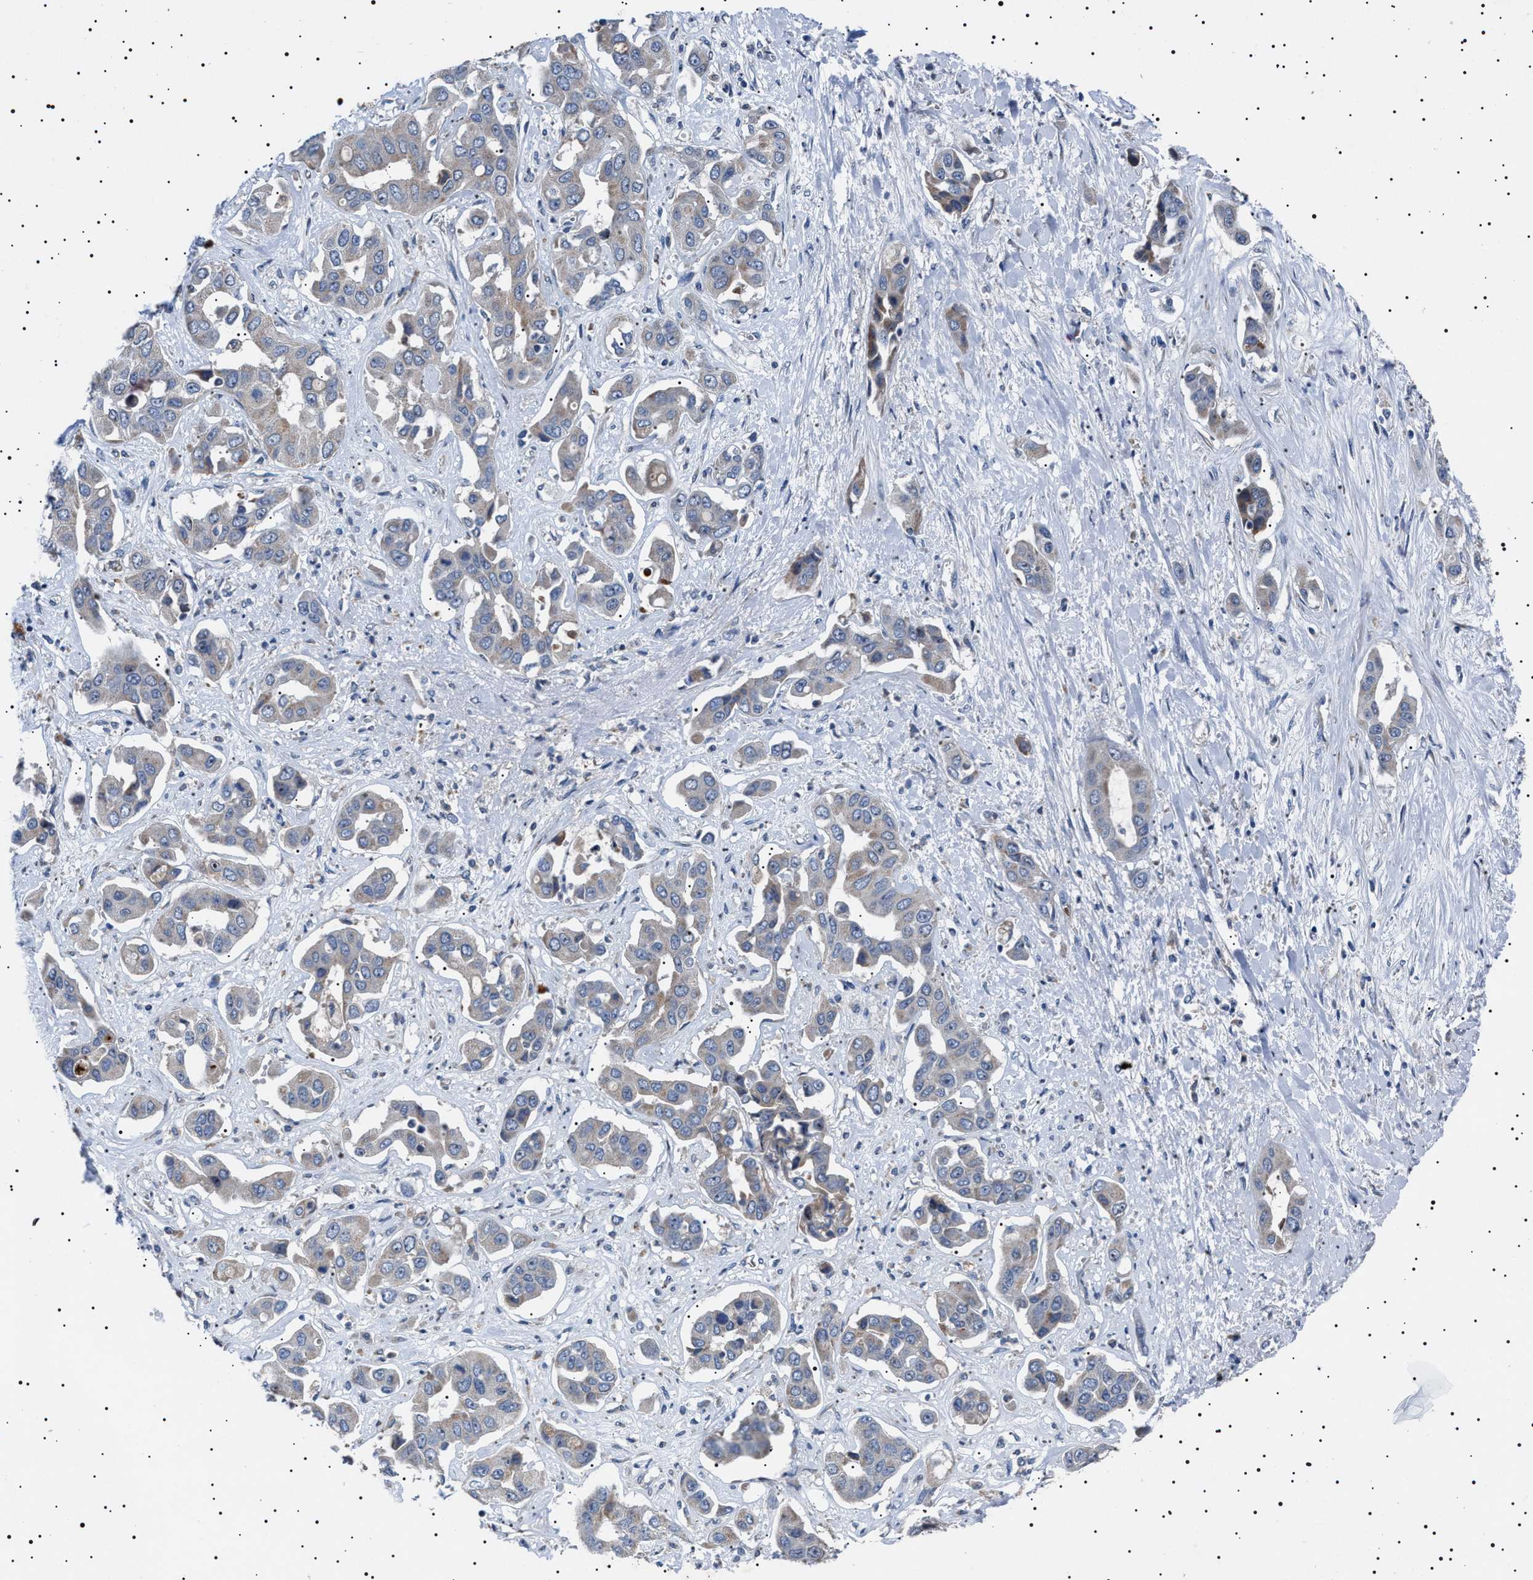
{"staining": {"intensity": "moderate", "quantity": "<25%", "location": "cytoplasmic/membranous"}, "tissue": "liver cancer", "cell_type": "Tumor cells", "image_type": "cancer", "snomed": [{"axis": "morphology", "description": "Cholangiocarcinoma"}, {"axis": "topography", "description": "Liver"}], "caption": "This histopathology image displays liver cholangiocarcinoma stained with immunohistochemistry (IHC) to label a protein in brown. The cytoplasmic/membranous of tumor cells show moderate positivity for the protein. Nuclei are counter-stained blue.", "gene": "PTRH1", "patient": {"sex": "female", "age": 52}}